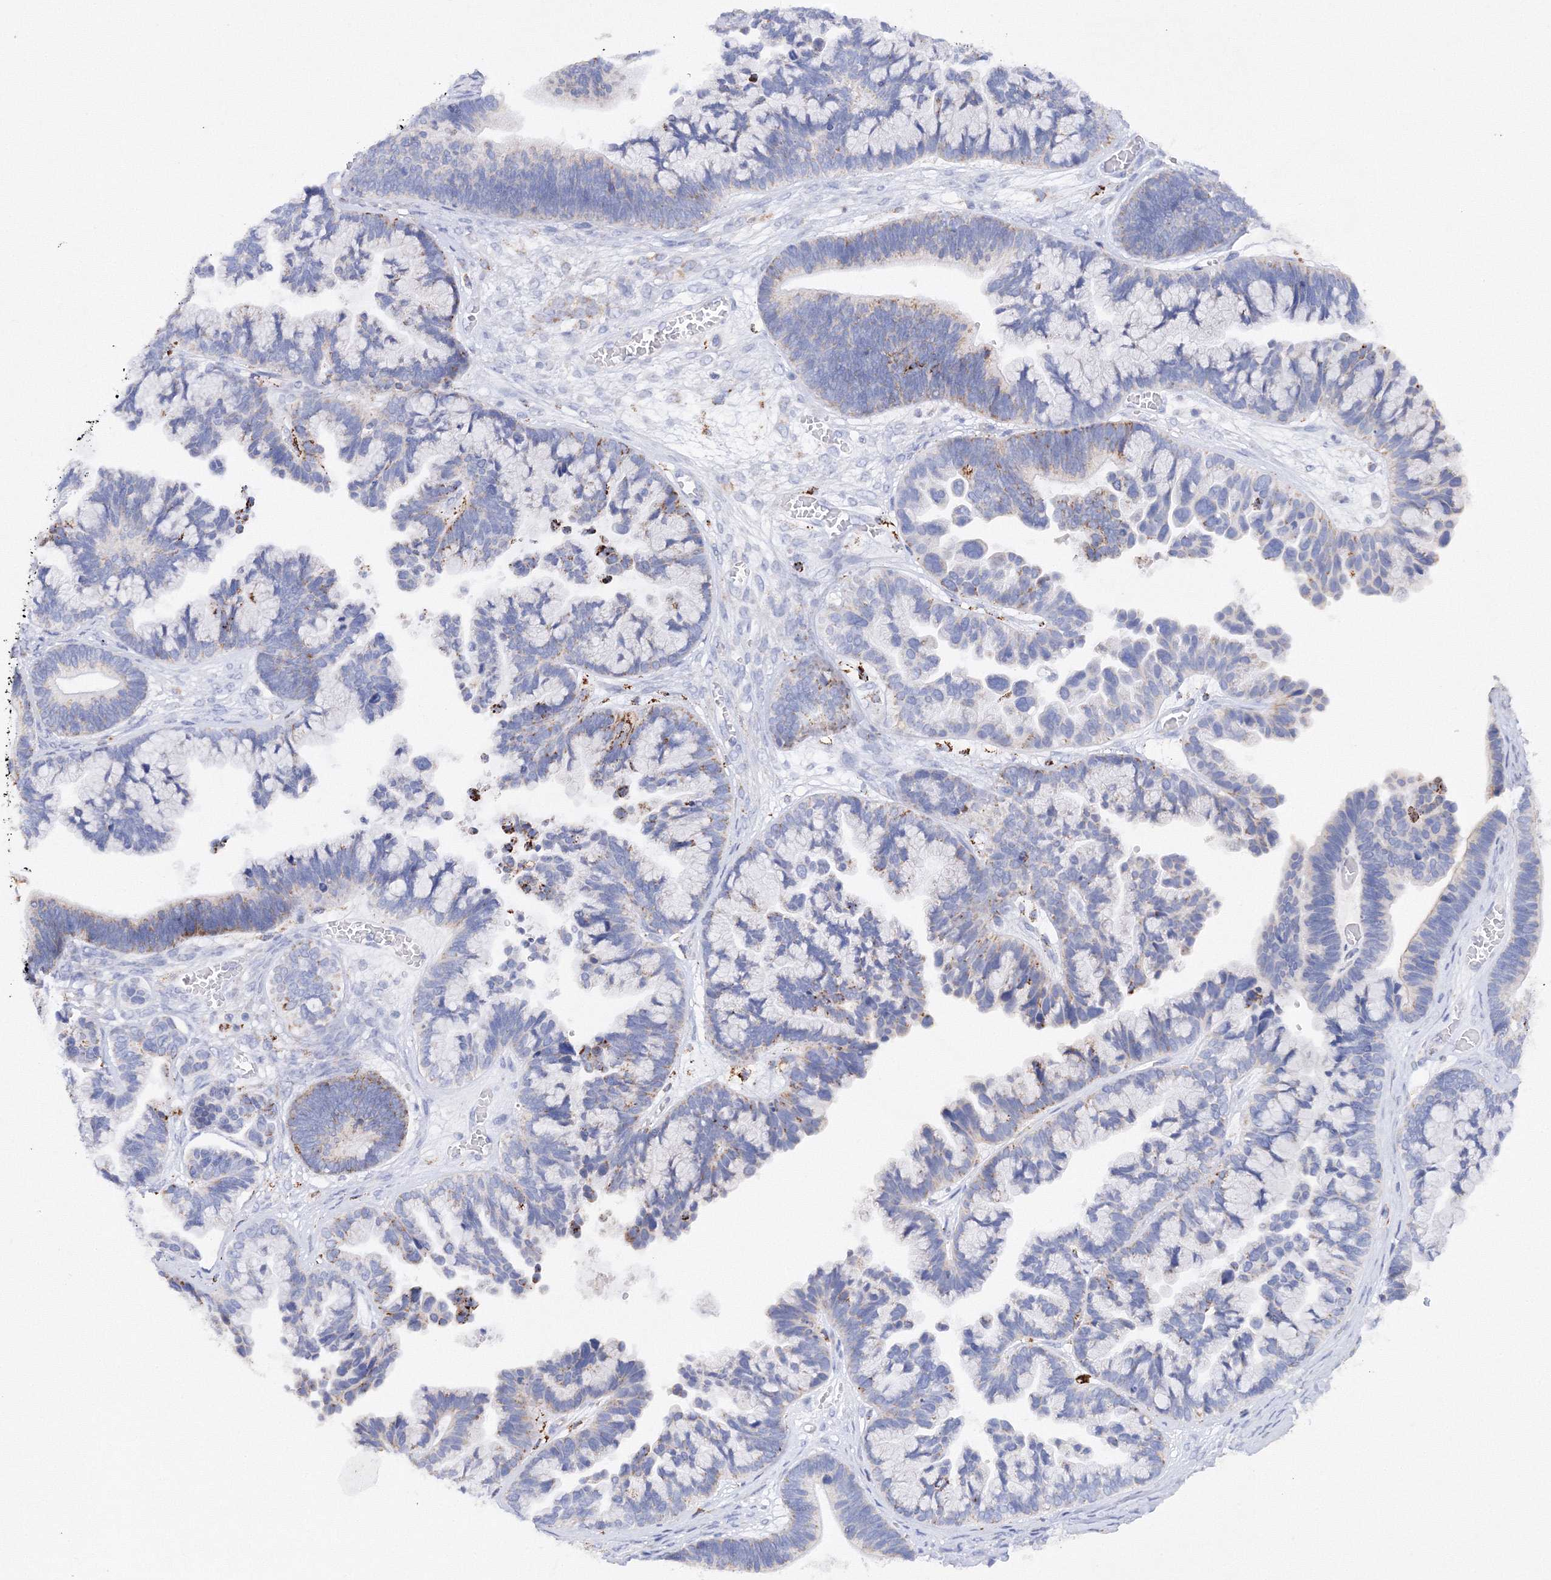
{"staining": {"intensity": "moderate", "quantity": "<25%", "location": "cytoplasmic/membranous"}, "tissue": "ovarian cancer", "cell_type": "Tumor cells", "image_type": "cancer", "snomed": [{"axis": "morphology", "description": "Cystadenocarcinoma, serous, NOS"}, {"axis": "topography", "description": "Ovary"}], "caption": "The immunohistochemical stain highlights moderate cytoplasmic/membranous expression in tumor cells of ovarian serous cystadenocarcinoma tissue. The staining is performed using DAB (3,3'-diaminobenzidine) brown chromogen to label protein expression. The nuclei are counter-stained blue using hematoxylin.", "gene": "MERTK", "patient": {"sex": "female", "age": 56}}